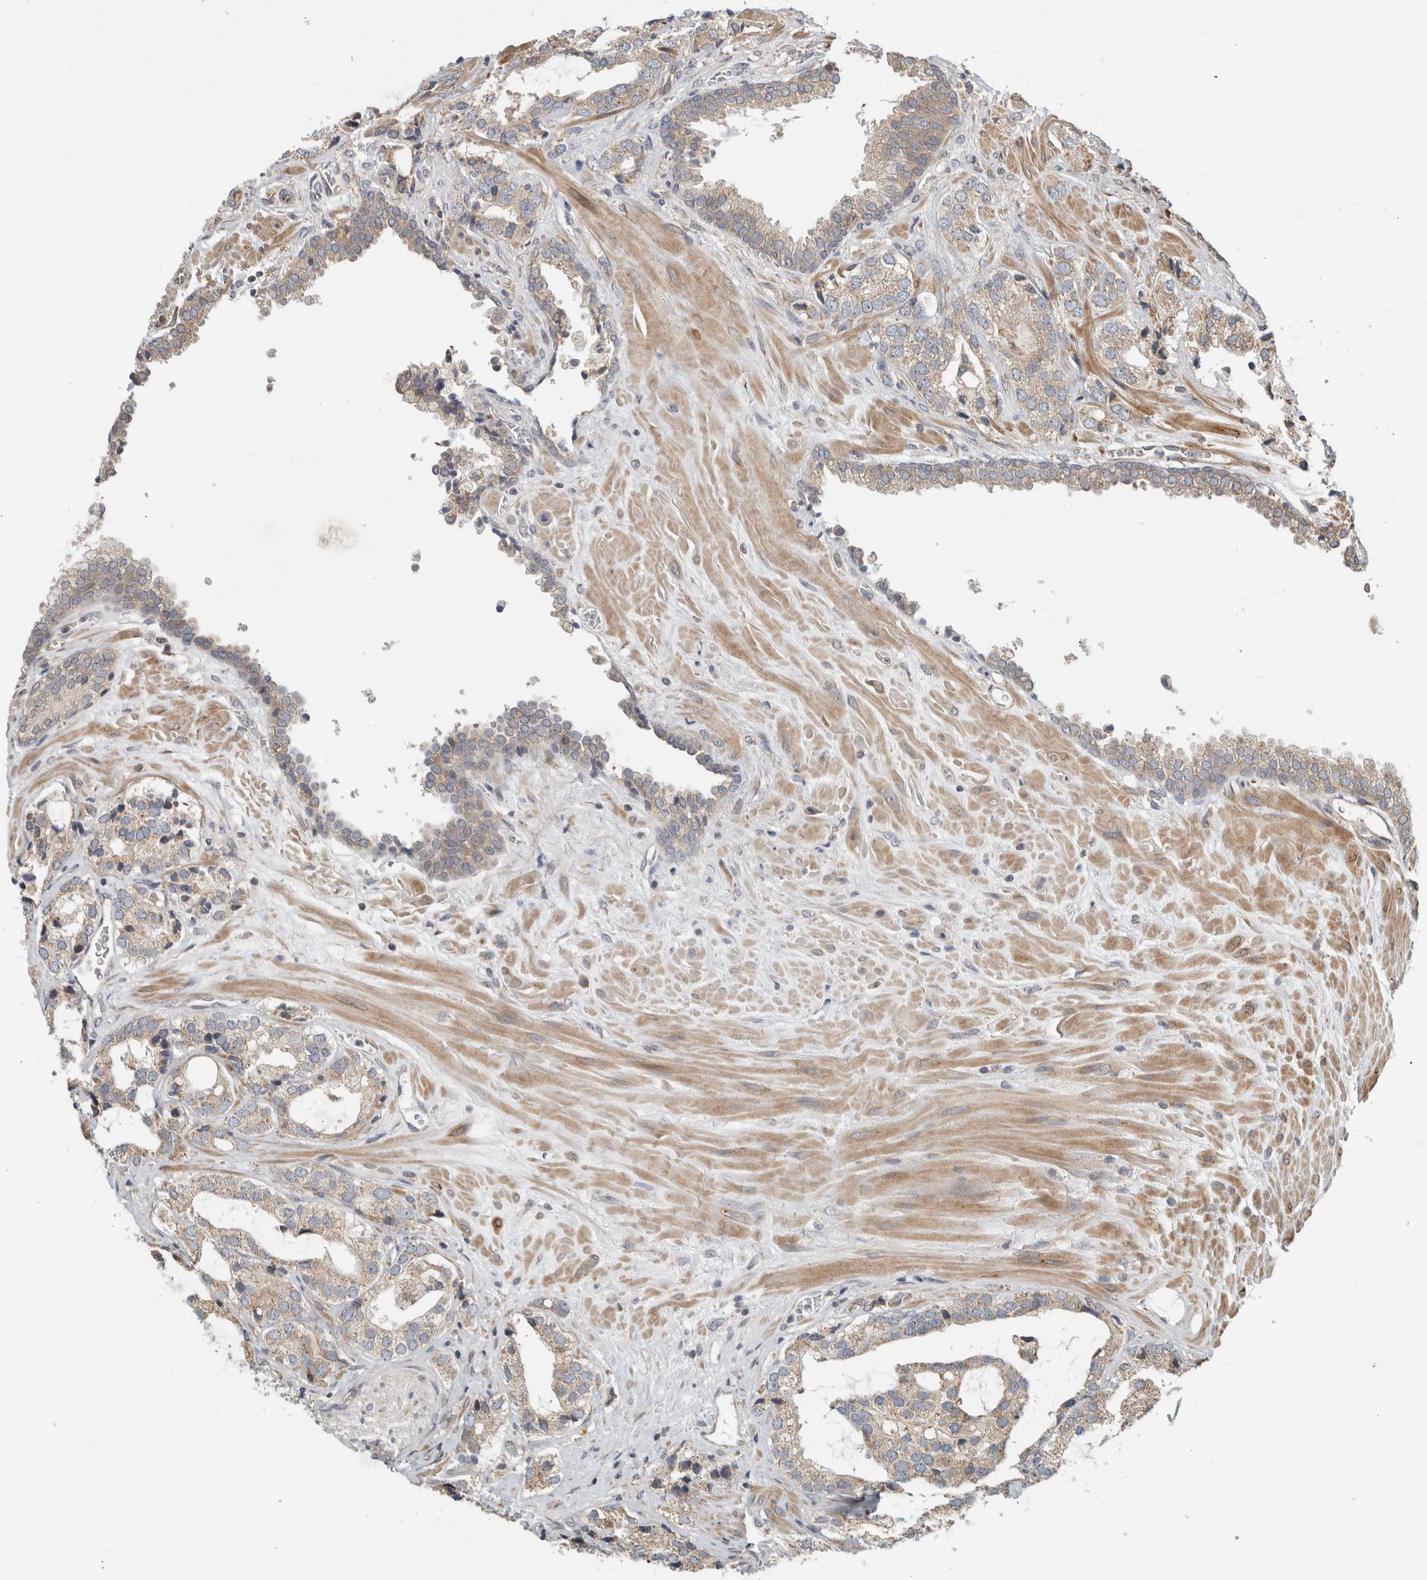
{"staining": {"intensity": "weak", "quantity": ">75%", "location": "cytoplasmic/membranous"}, "tissue": "prostate cancer", "cell_type": "Tumor cells", "image_type": "cancer", "snomed": [{"axis": "morphology", "description": "Adenocarcinoma, High grade"}, {"axis": "topography", "description": "Prostate"}], "caption": "Tumor cells demonstrate weak cytoplasmic/membranous expression in approximately >75% of cells in prostate cancer (high-grade adenocarcinoma).", "gene": "TUBD1", "patient": {"sex": "male", "age": 66}}